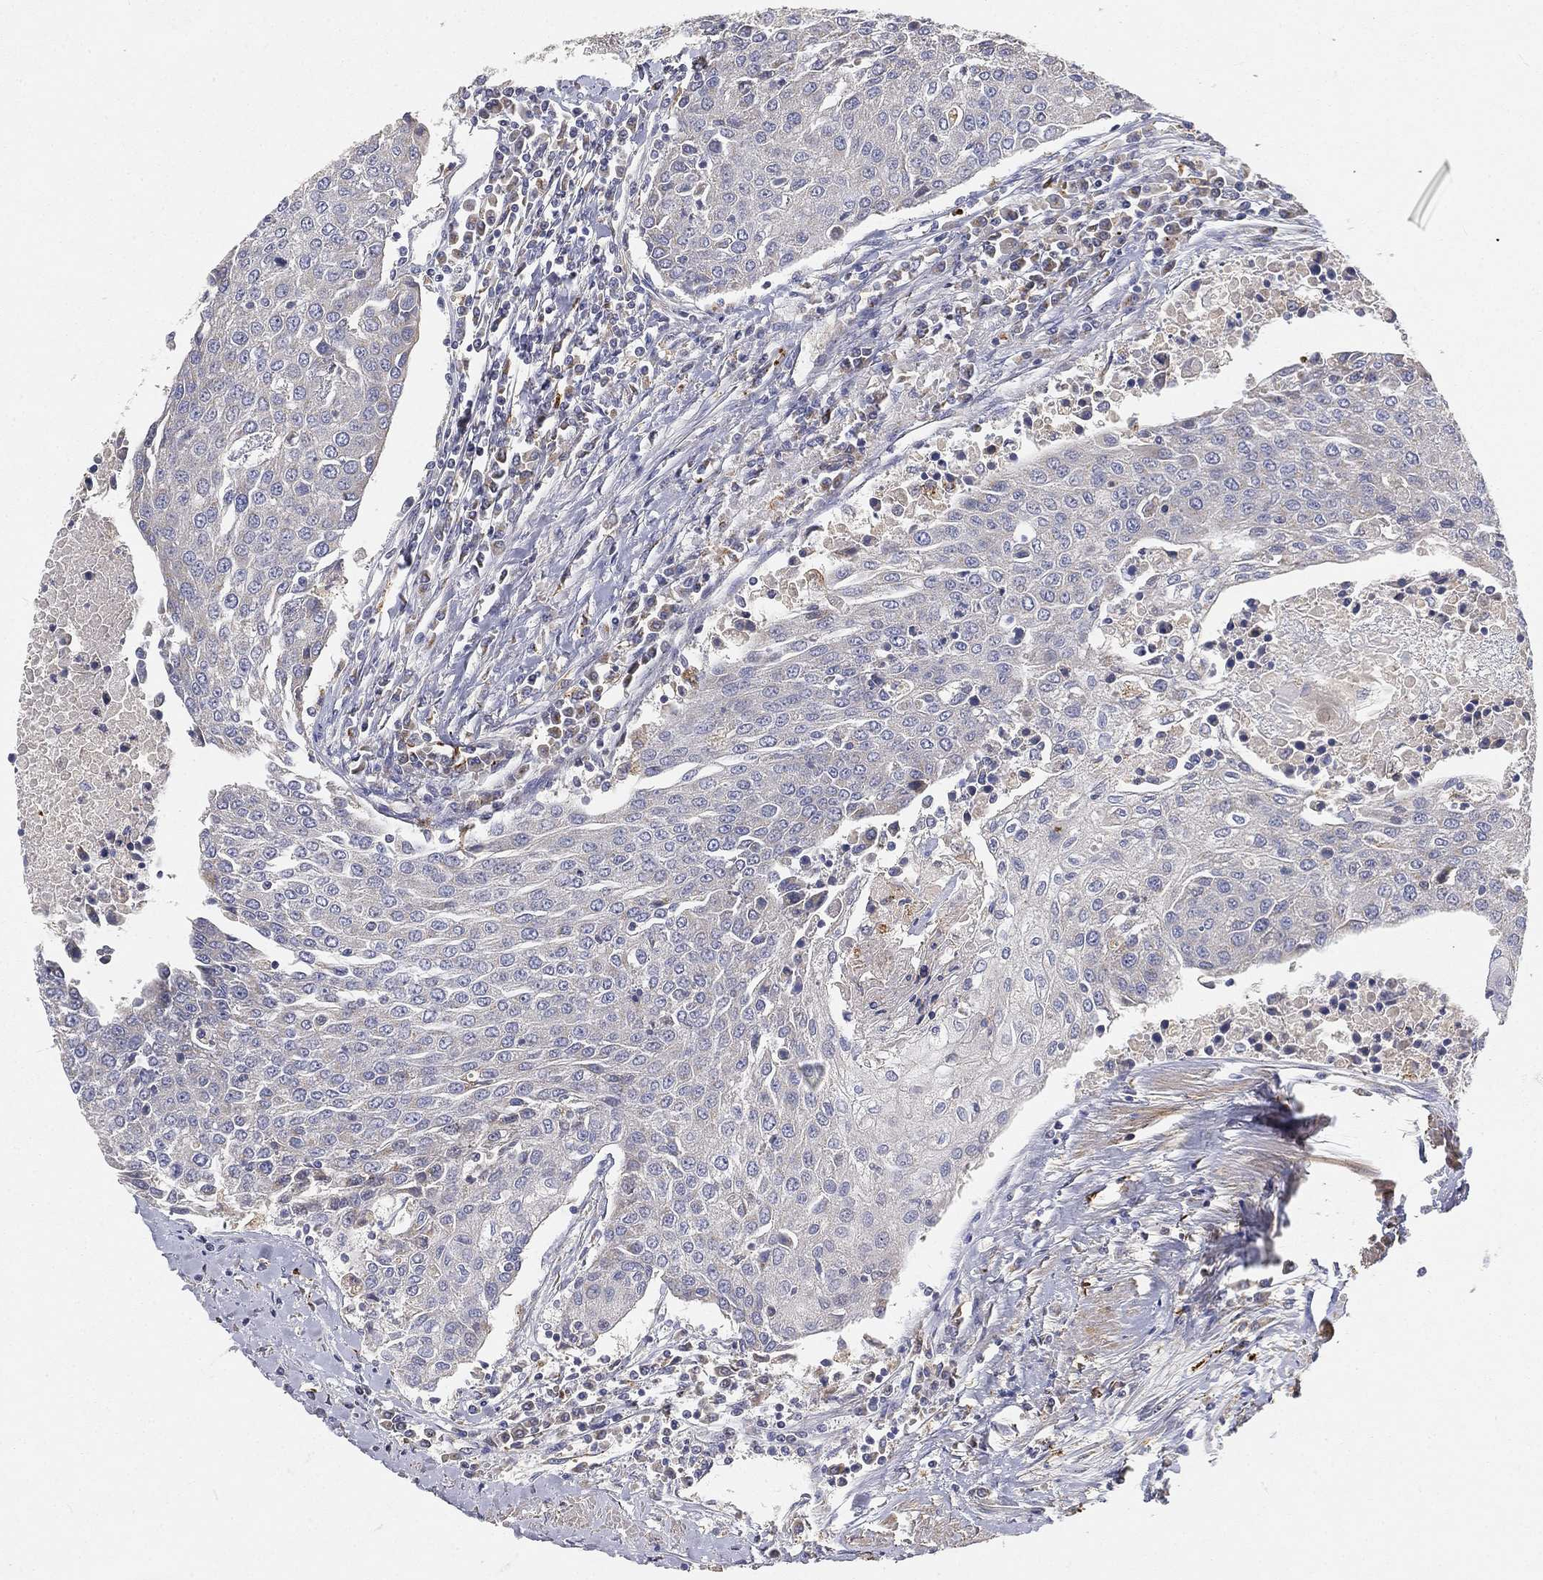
{"staining": {"intensity": "negative", "quantity": "none", "location": "none"}, "tissue": "urothelial cancer", "cell_type": "Tumor cells", "image_type": "cancer", "snomed": [{"axis": "morphology", "description": "Urothelial carcinoma, High grade"}, {"axis": "topography", "description": "Urinary bladder"}], "caption": "Tumor cells show no significant protein positivity in urothelial carcinoma (high-grade).", "gene": "CTSL", "patient": {"sex": "female", "age": 85}}